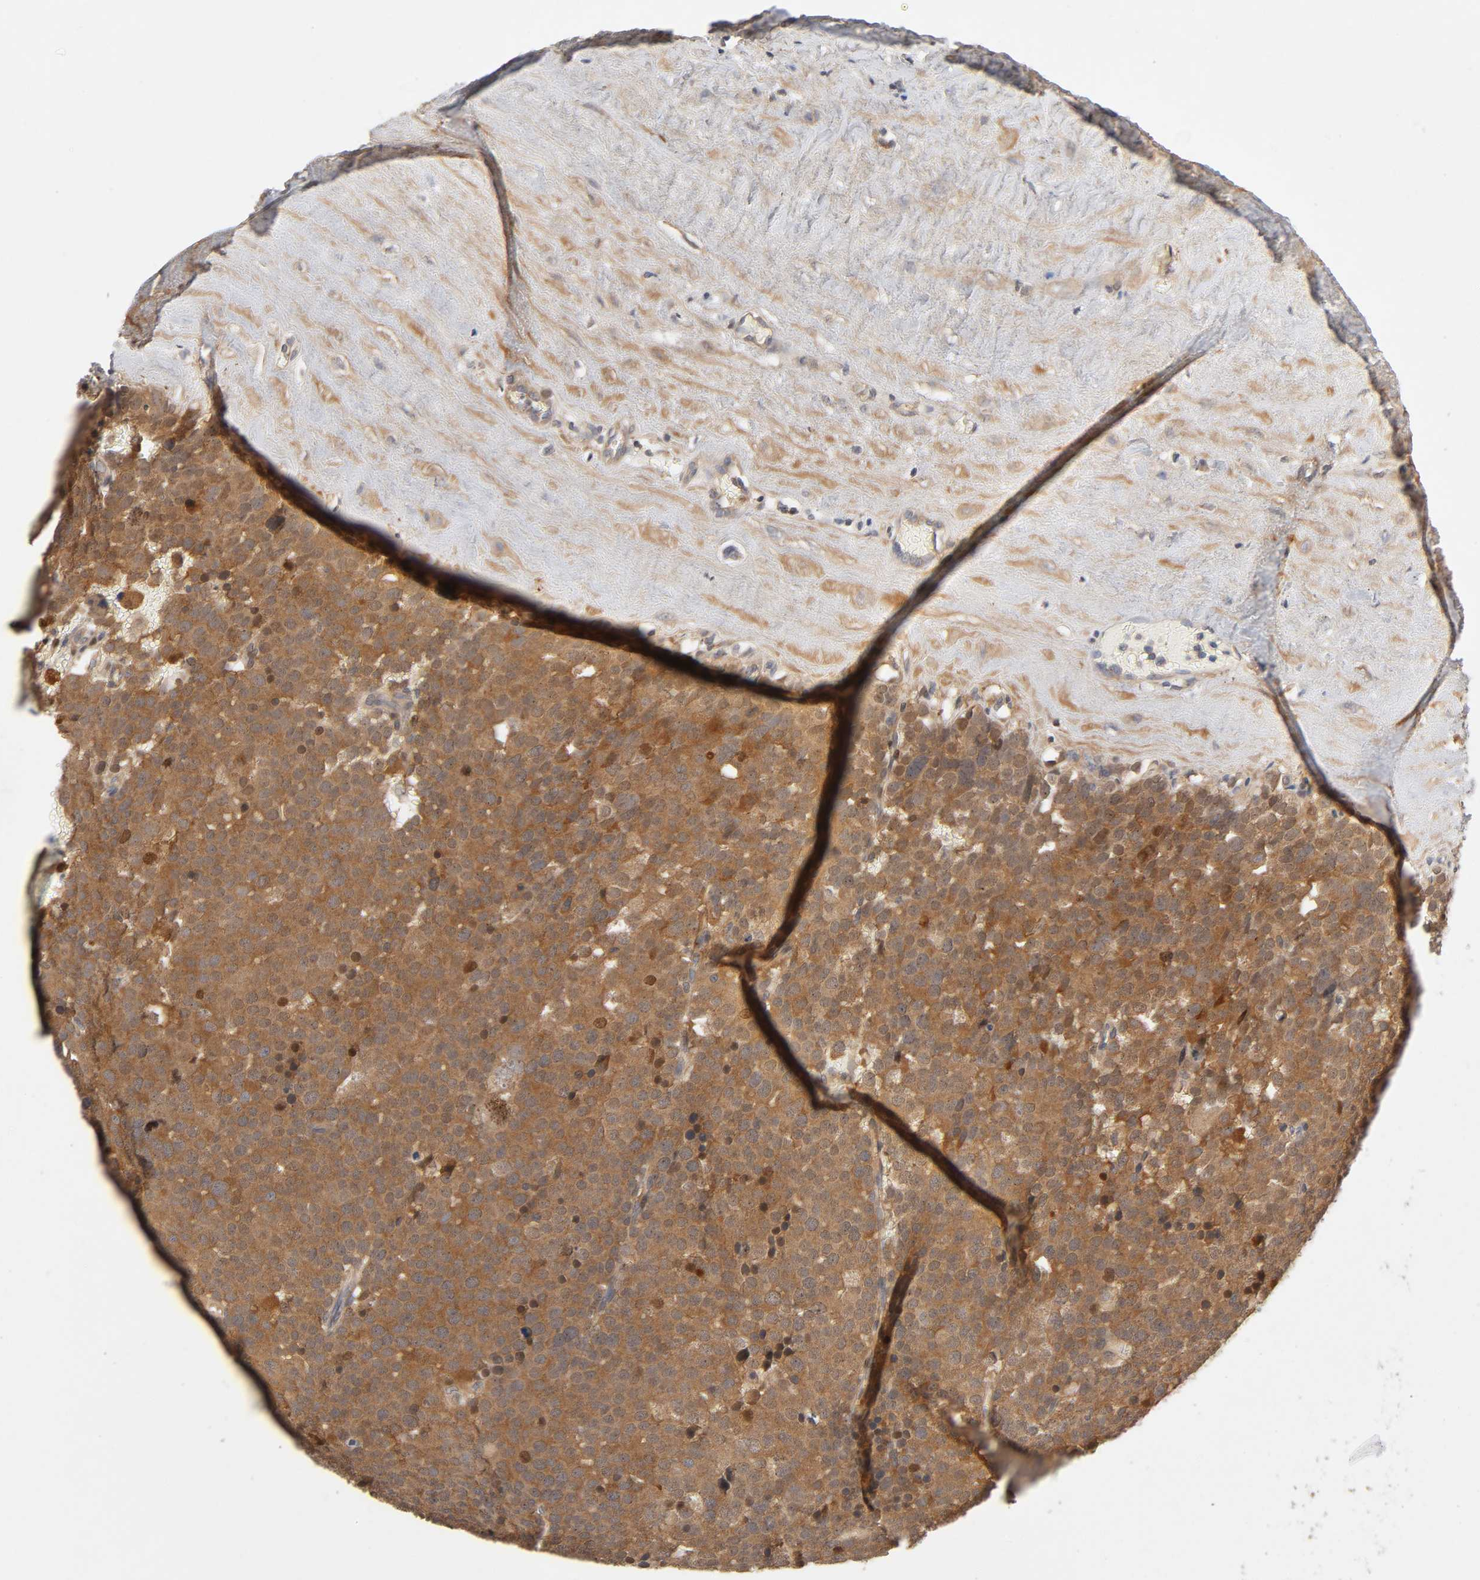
{"staining": {"intensity": "moderate", "quantity": ">75%", "location": "cytoplasmic/membranous,nuclear"}, "tissue": "testis cancer", "cell_type": "Tumor cells", "image_type": "cancer", "snomed": [{"axis": "morphology", "description": "Seminoma, NOS"}, {"axis": "topography", "description": "Testis"}], "caption": "DAB (3,3'-diaminobenzidine) immunohistochemical staining of human testis seminoma reveals moderate cytoplasmic/membranous and nuclear protein positivity in about >75% of tumor cells. Using DAB (3,3'-diaminobenzidine) (brown) and hematoxylin (blue) stains, captured at high magnification using brightfield microscopy.", "gene": "CPB2", "patient": {"sex": "male", "age": 71}}